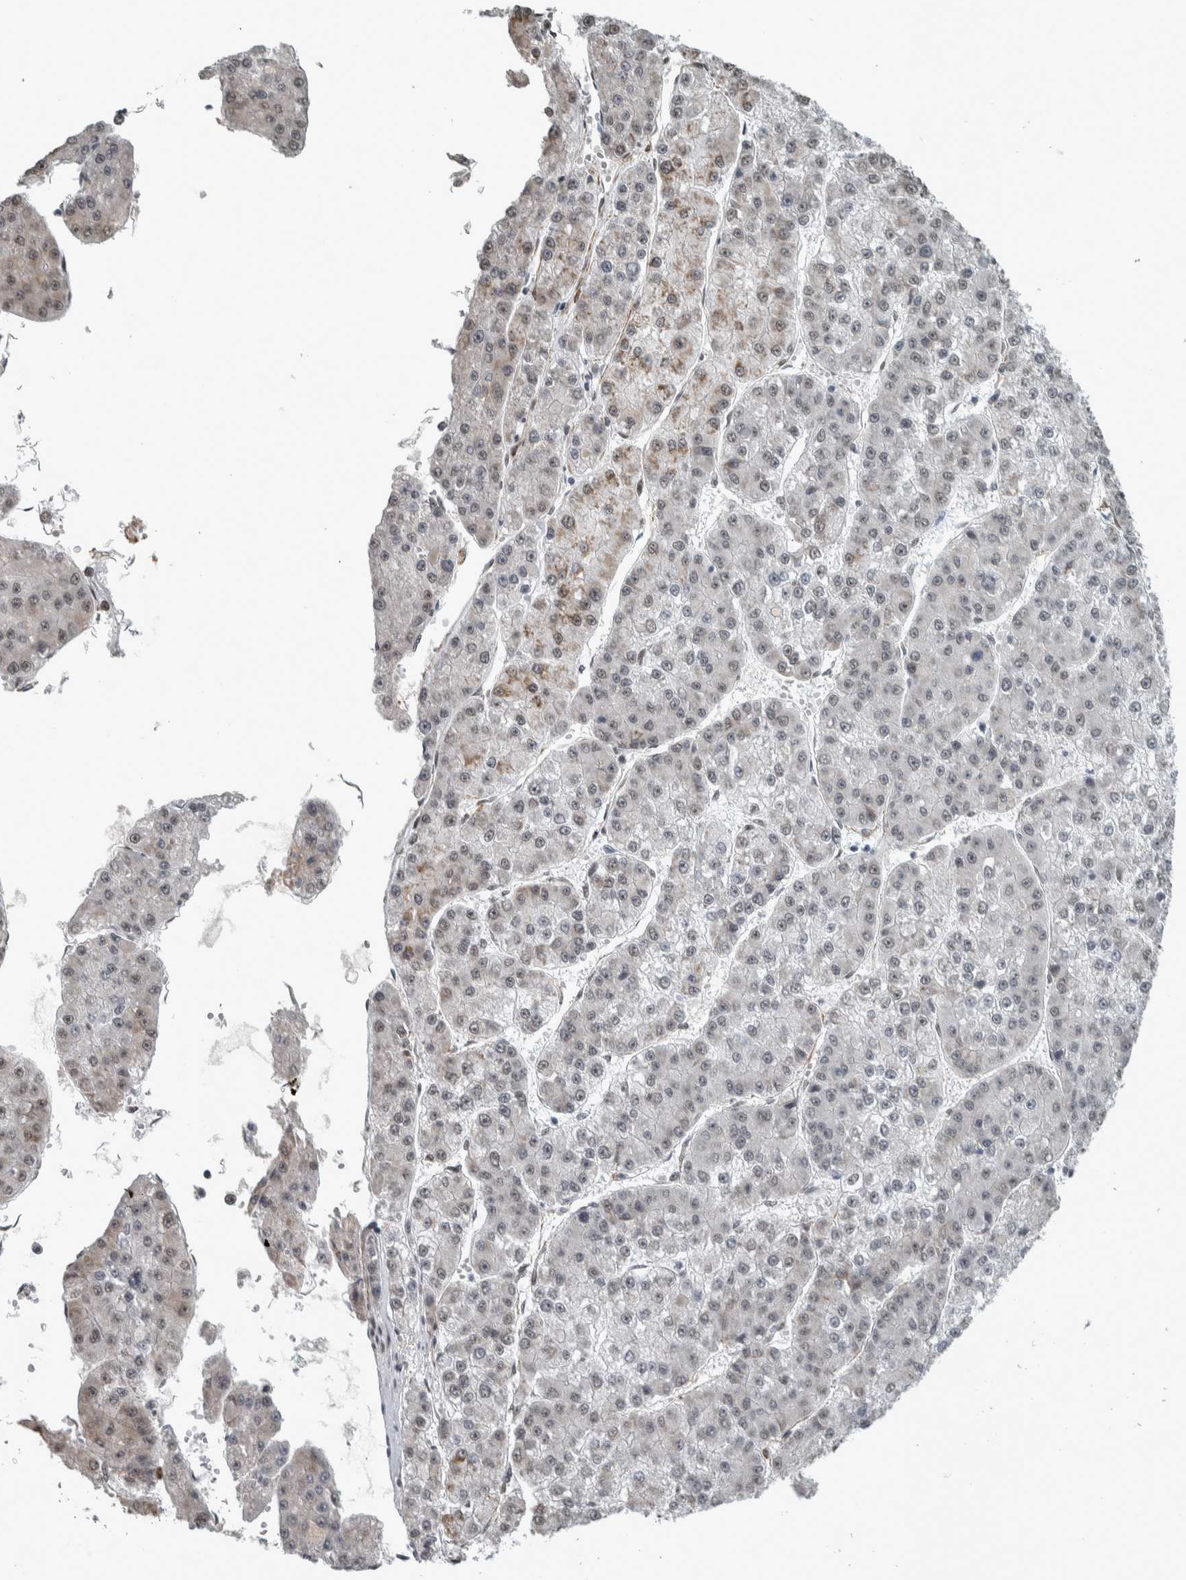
{"staining": {"intensity": "weak", "quantity": "<25%", "location": "nuclear"}, "tissue": "liver cancer", "cell_type": "Tumor cells", "image_type": "cancer", "snomed": [{"axis": "morphology", "description": "Carcinoma, Hepatocellular, NOS"}, {"axis": "topography", "description": "Liver"}], "caption": "Tumor cells show no significant positivity in hepatocellular carcinoma (liver). The staining was performed using DAB to visualize the protein expression in brown, while the nuclei were stained in blue with hematoxylin (Magnification: 20x).", "gene": "DDX42", "patient": {"sex": "female", "age": 73}}